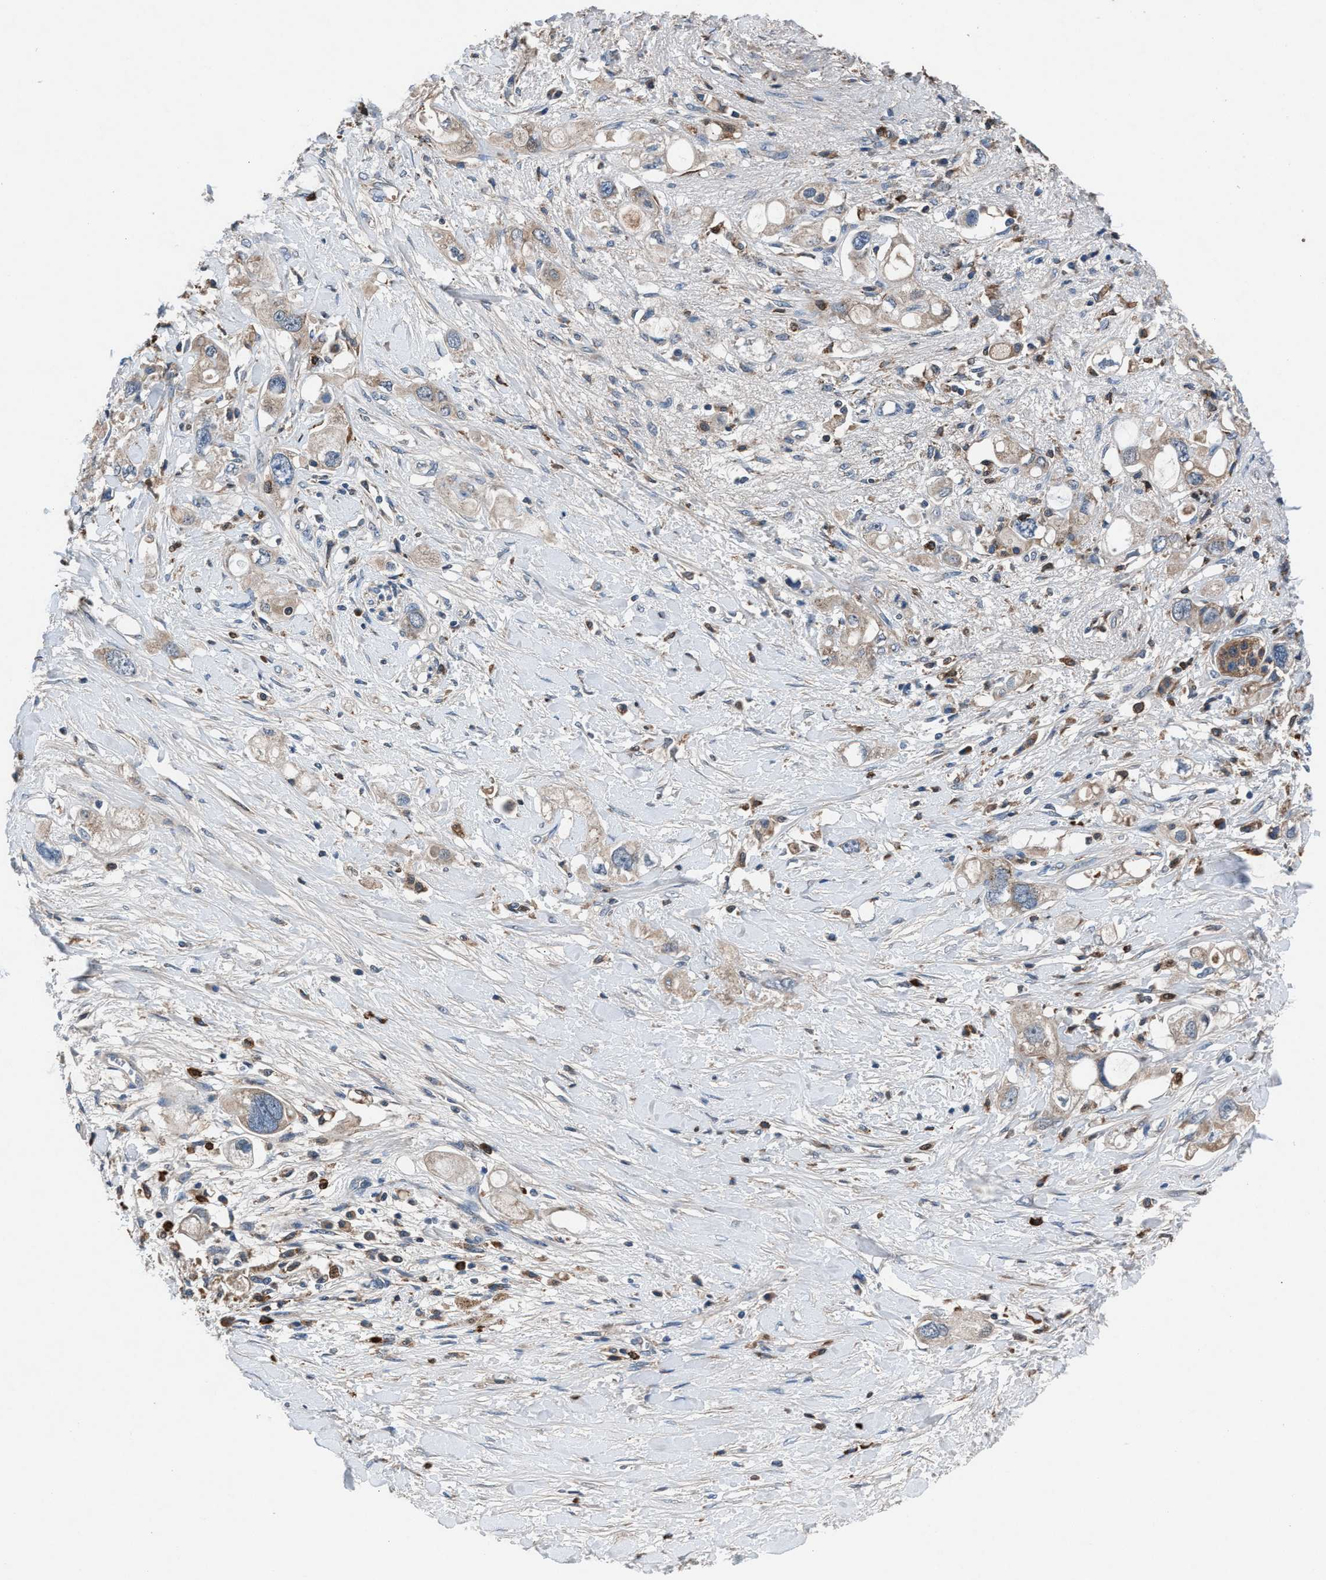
{"staining": {"intensity": "weak", "quantity": "25%-75%", "location": "cytoplasmic/membranous"}, "tissue": "pancreatic cancer", "cell_type": "Tumor cells", "image_type": "cancer", "snomed": [{"axis": "morphology", "description": "Adenocarcinoma, NOS"}, {"axis": "topography", "description": "Pancreas"}], "caption": "The photomicrograph displays staining of pancreatic cancer, revealing weak cytoplasmic/membranous protein positivity (brown color) within tumor cells.", "gene": "FAM221A", "patient": {"sex": "female", "age": 56}}